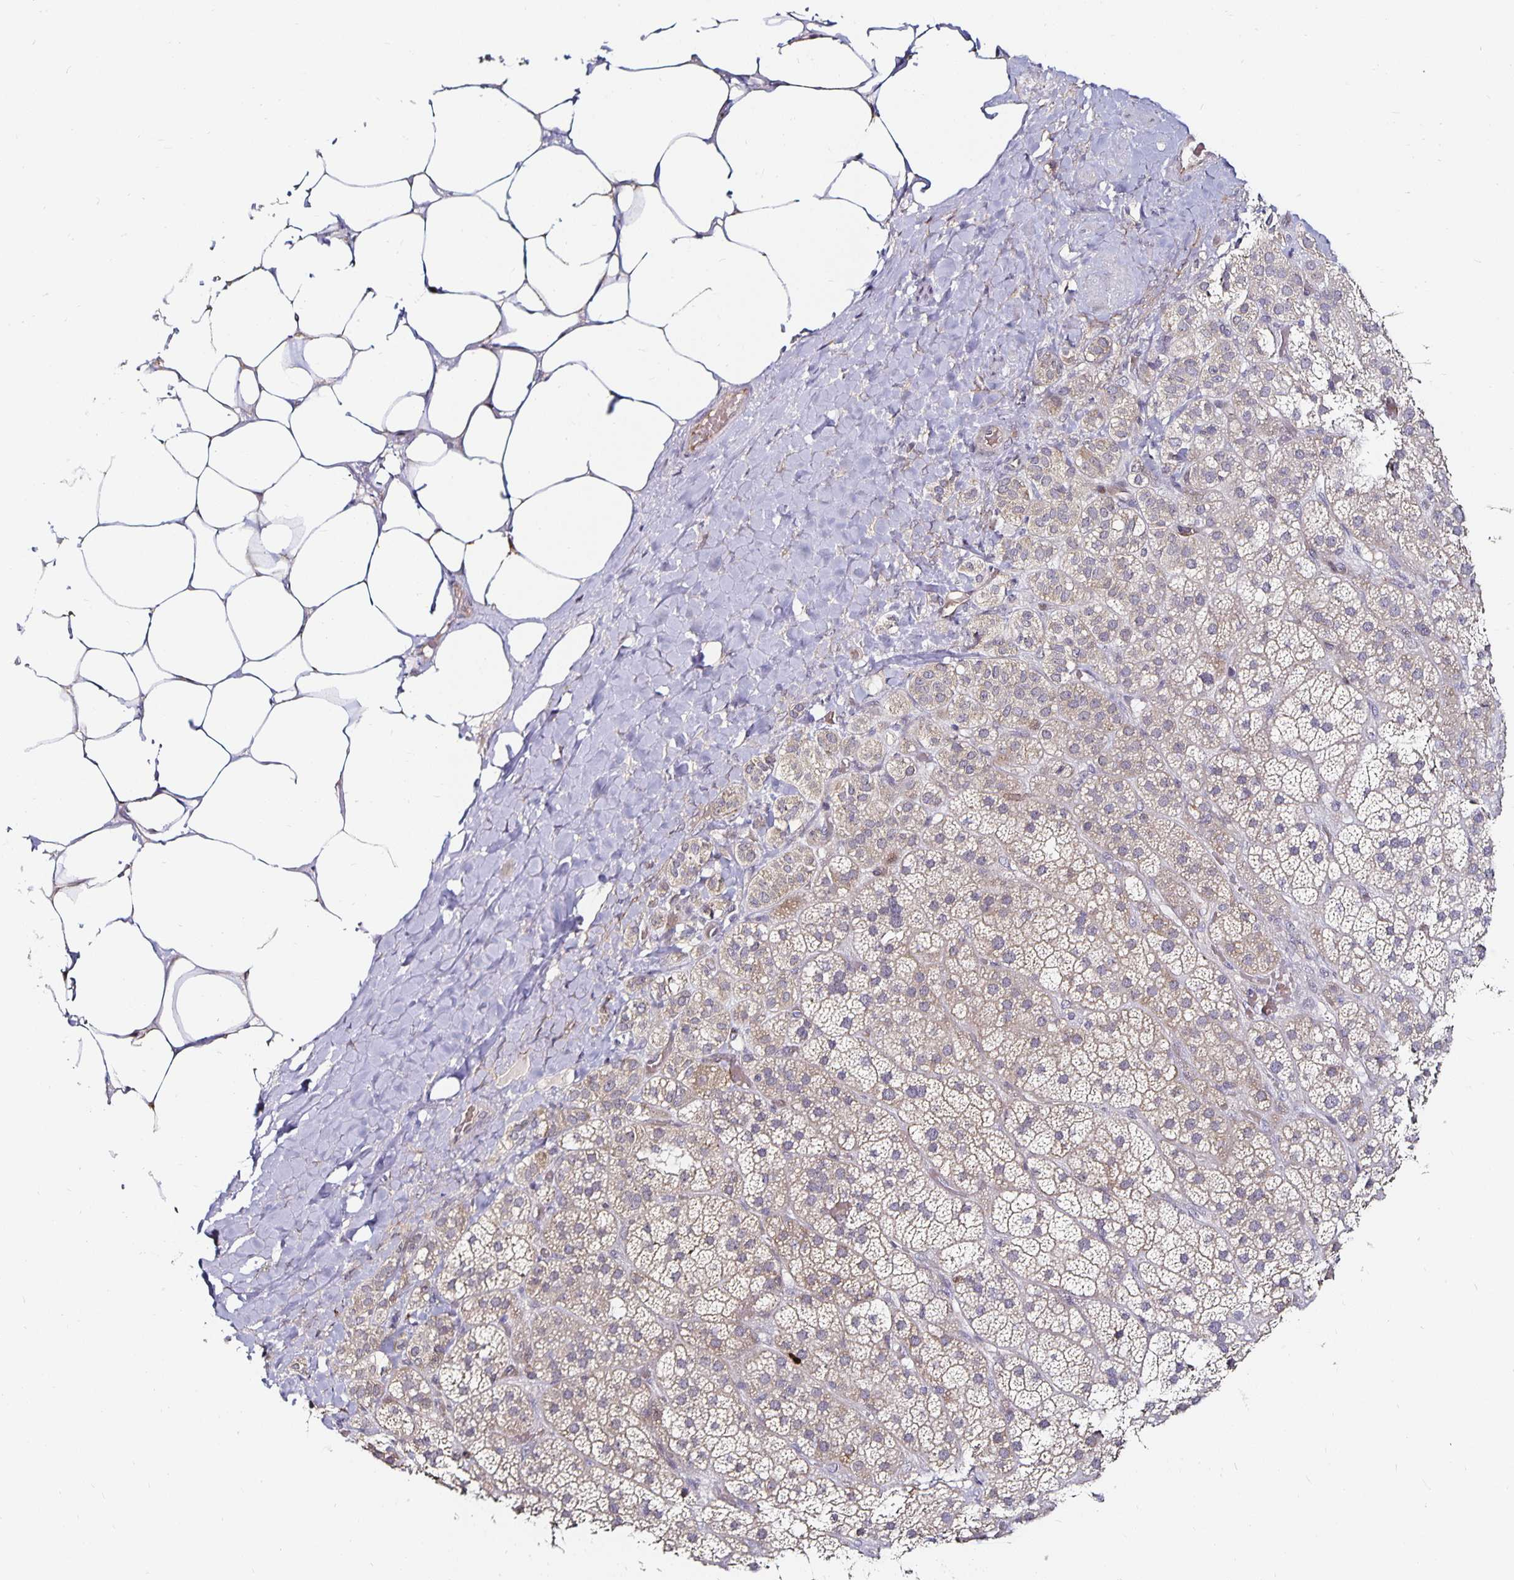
{"staining": {"intensity": "moderate", "quantity": "25%-75%", "location": "cytoplasmic/membranous"}, "tissue": "adrenal gland", "cell_type": "Glandular cells", "image_type": "normal", "snomed": [{"axis": "morphology", "description": "Normal tissue, NOS"}, {"axis": "topography", "description": "Adrenal gland"}], "caption": "Immunohistochemical staining of unremarkable human adrenal gland displays moderate cytoplasmic/membranous protein staining in approximately 25%-75% of glandular cells.", "gene": "ANLN", "patient": {"sex": "male", "age": 57}}